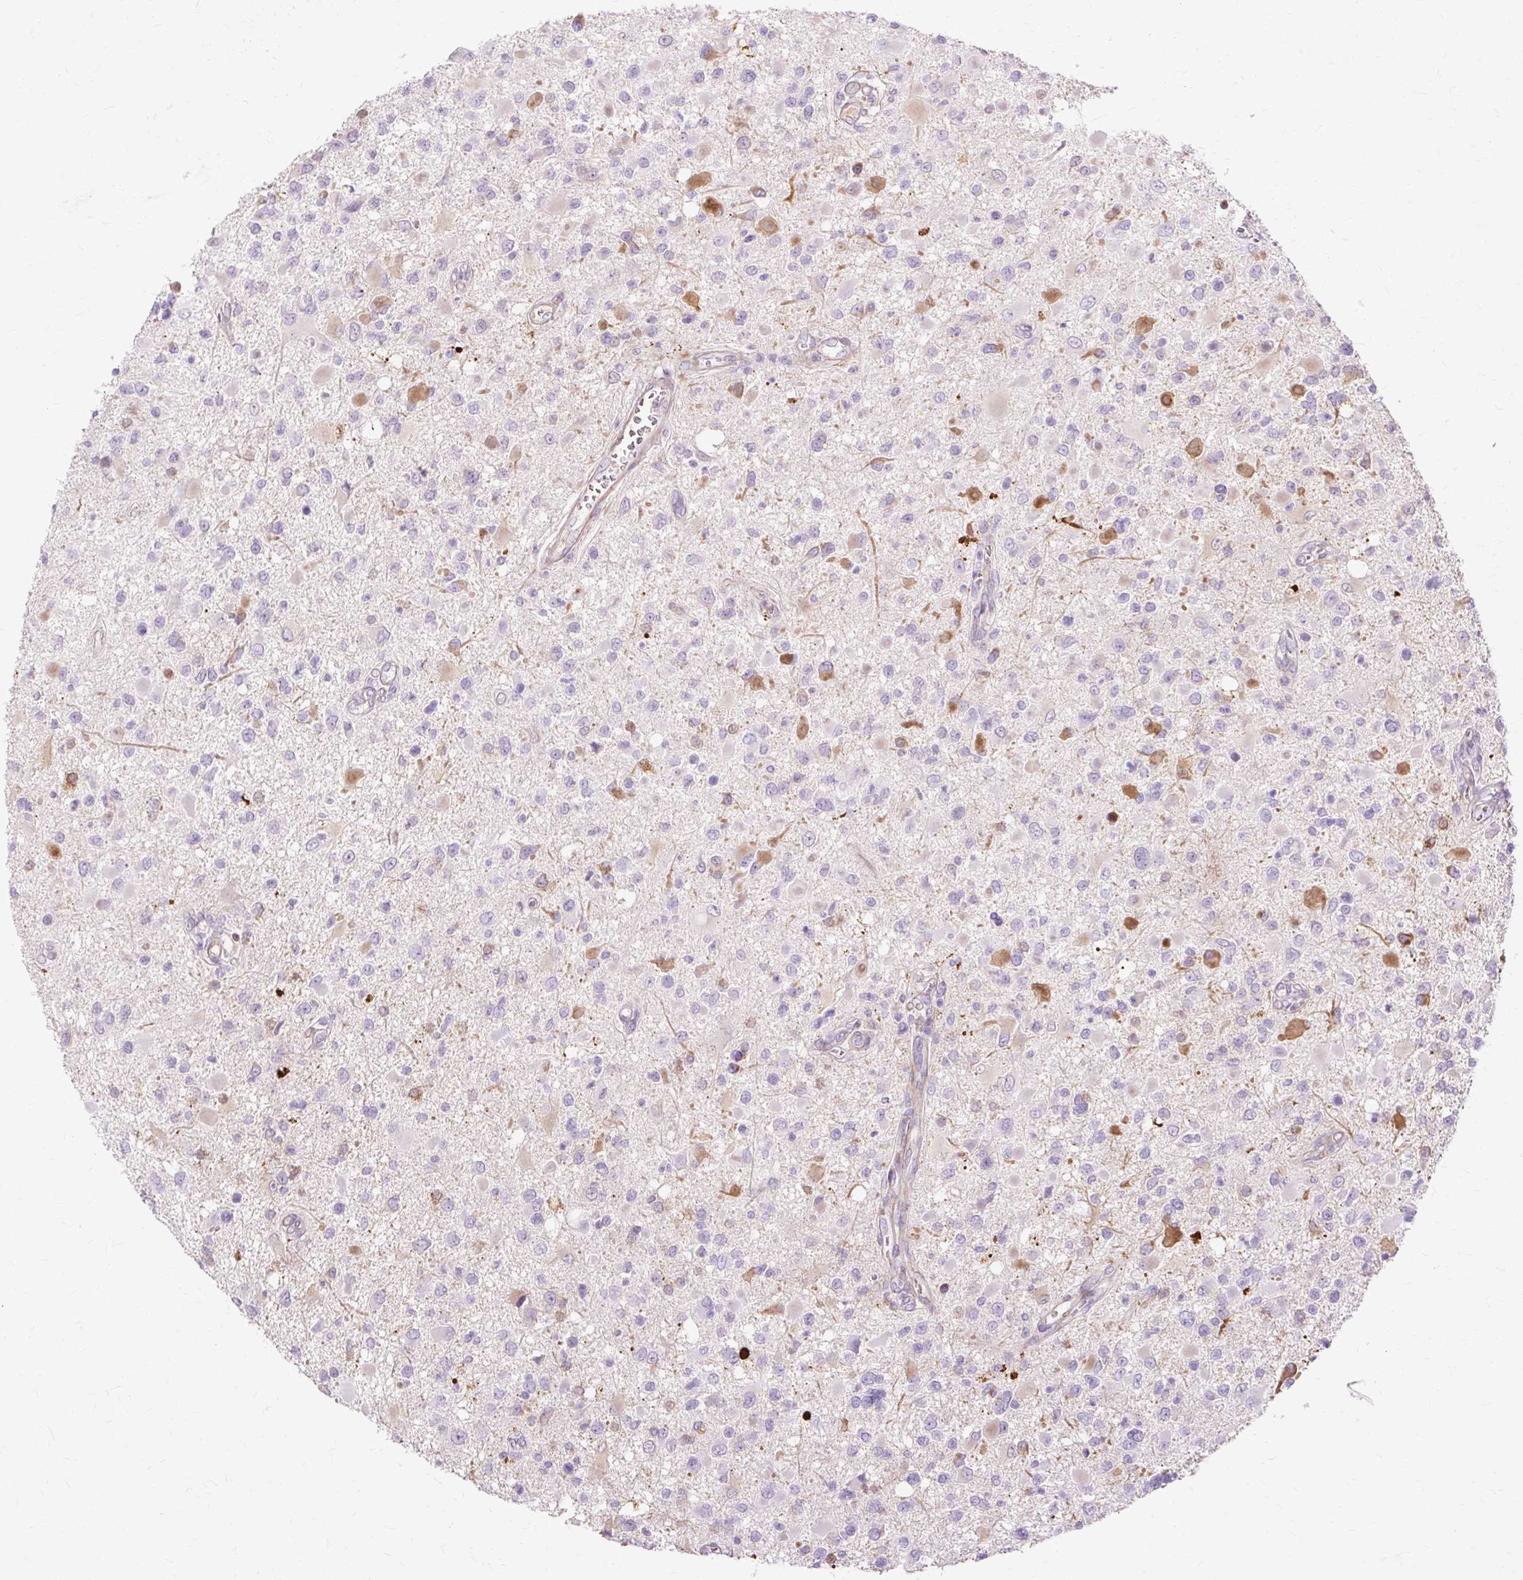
{"staining": {"intensity": "moderate", "quantity": "<25%", "location": "cytoplasmic/membranous"}, "tissue": "glioma", "cell_type": "Tumor cells", "image_type": "cancer", "snomed": [{"axis": "morphology", "description": "Glioma, malignant, High grade"}, {"axis": "topography", "description": "Brain"}], "caption": "This photomicrograph exhibits glioma stained with immunohistochemistry to label a protein in brown. The cytoplasmic/membranous of tumor cells show moderate positivity for the protein. Nuclei are counter-stained blue.", "gene": "DCTN4", "patient": {"sex": "male", "age": 53}}